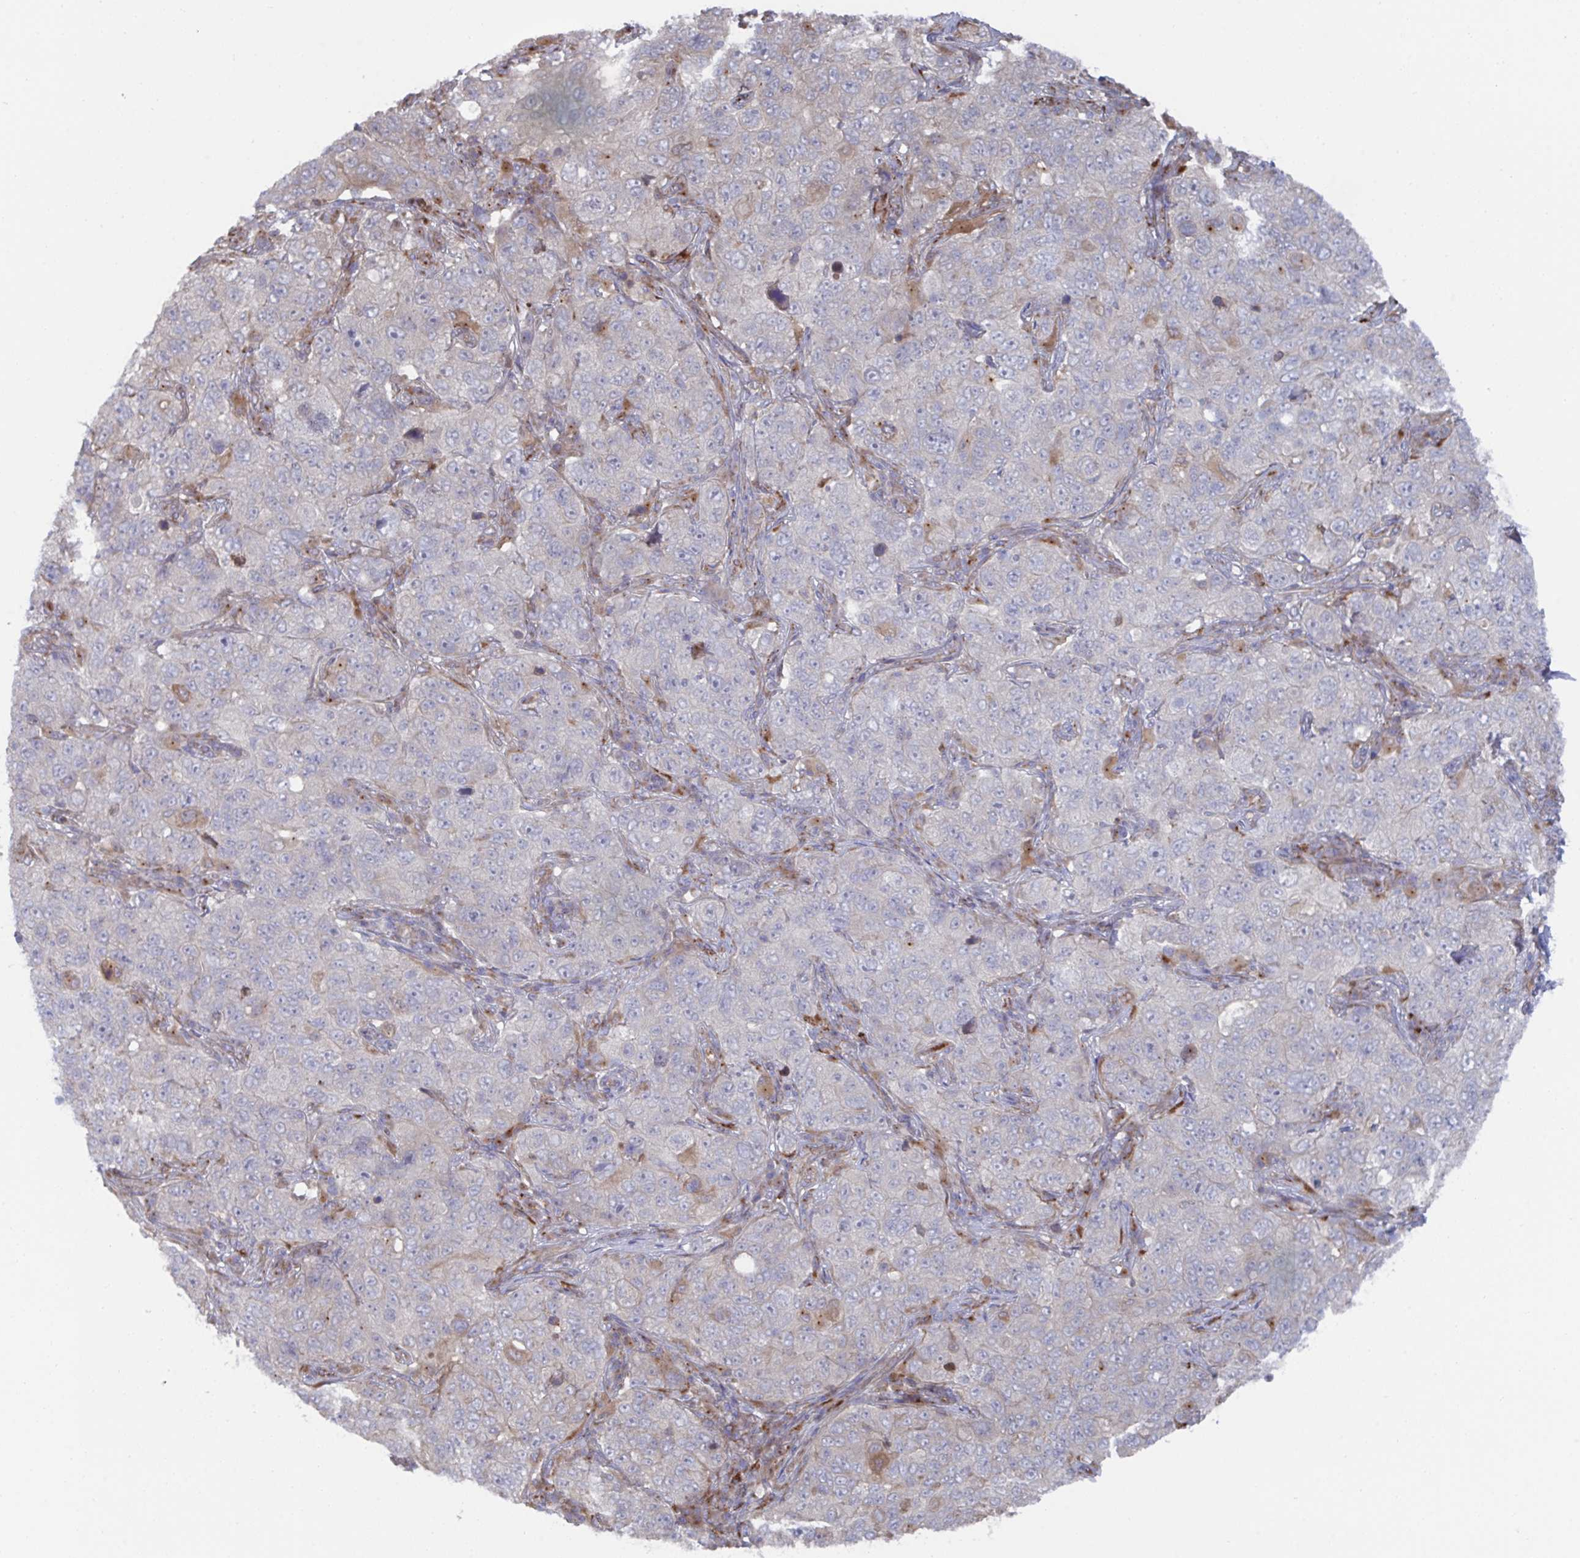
{"staining": {"intensity": "negative", "quantity": "none", "location": "none"}, "tissue": "pancreatic cancer", "cell_type": "Tumor cells", "image_type": "cancer", "snomed": [{"axis": "morphology", "description": "Adenocarcinoma, NOS"}, {"axis": "topography", "description": "Pancreas"}], "caption": "A histopathology image of pancreatic adenocarcinoma stained for a protein displays no brown staining in tumor cells. The staining is performed using DAB (3,3'-diaminobenzidine) brown chromogen with nuclei counter-stained in using hematoxylin.", "gene": "FJX1", "patient": {"sex": "male", "age": 68}}